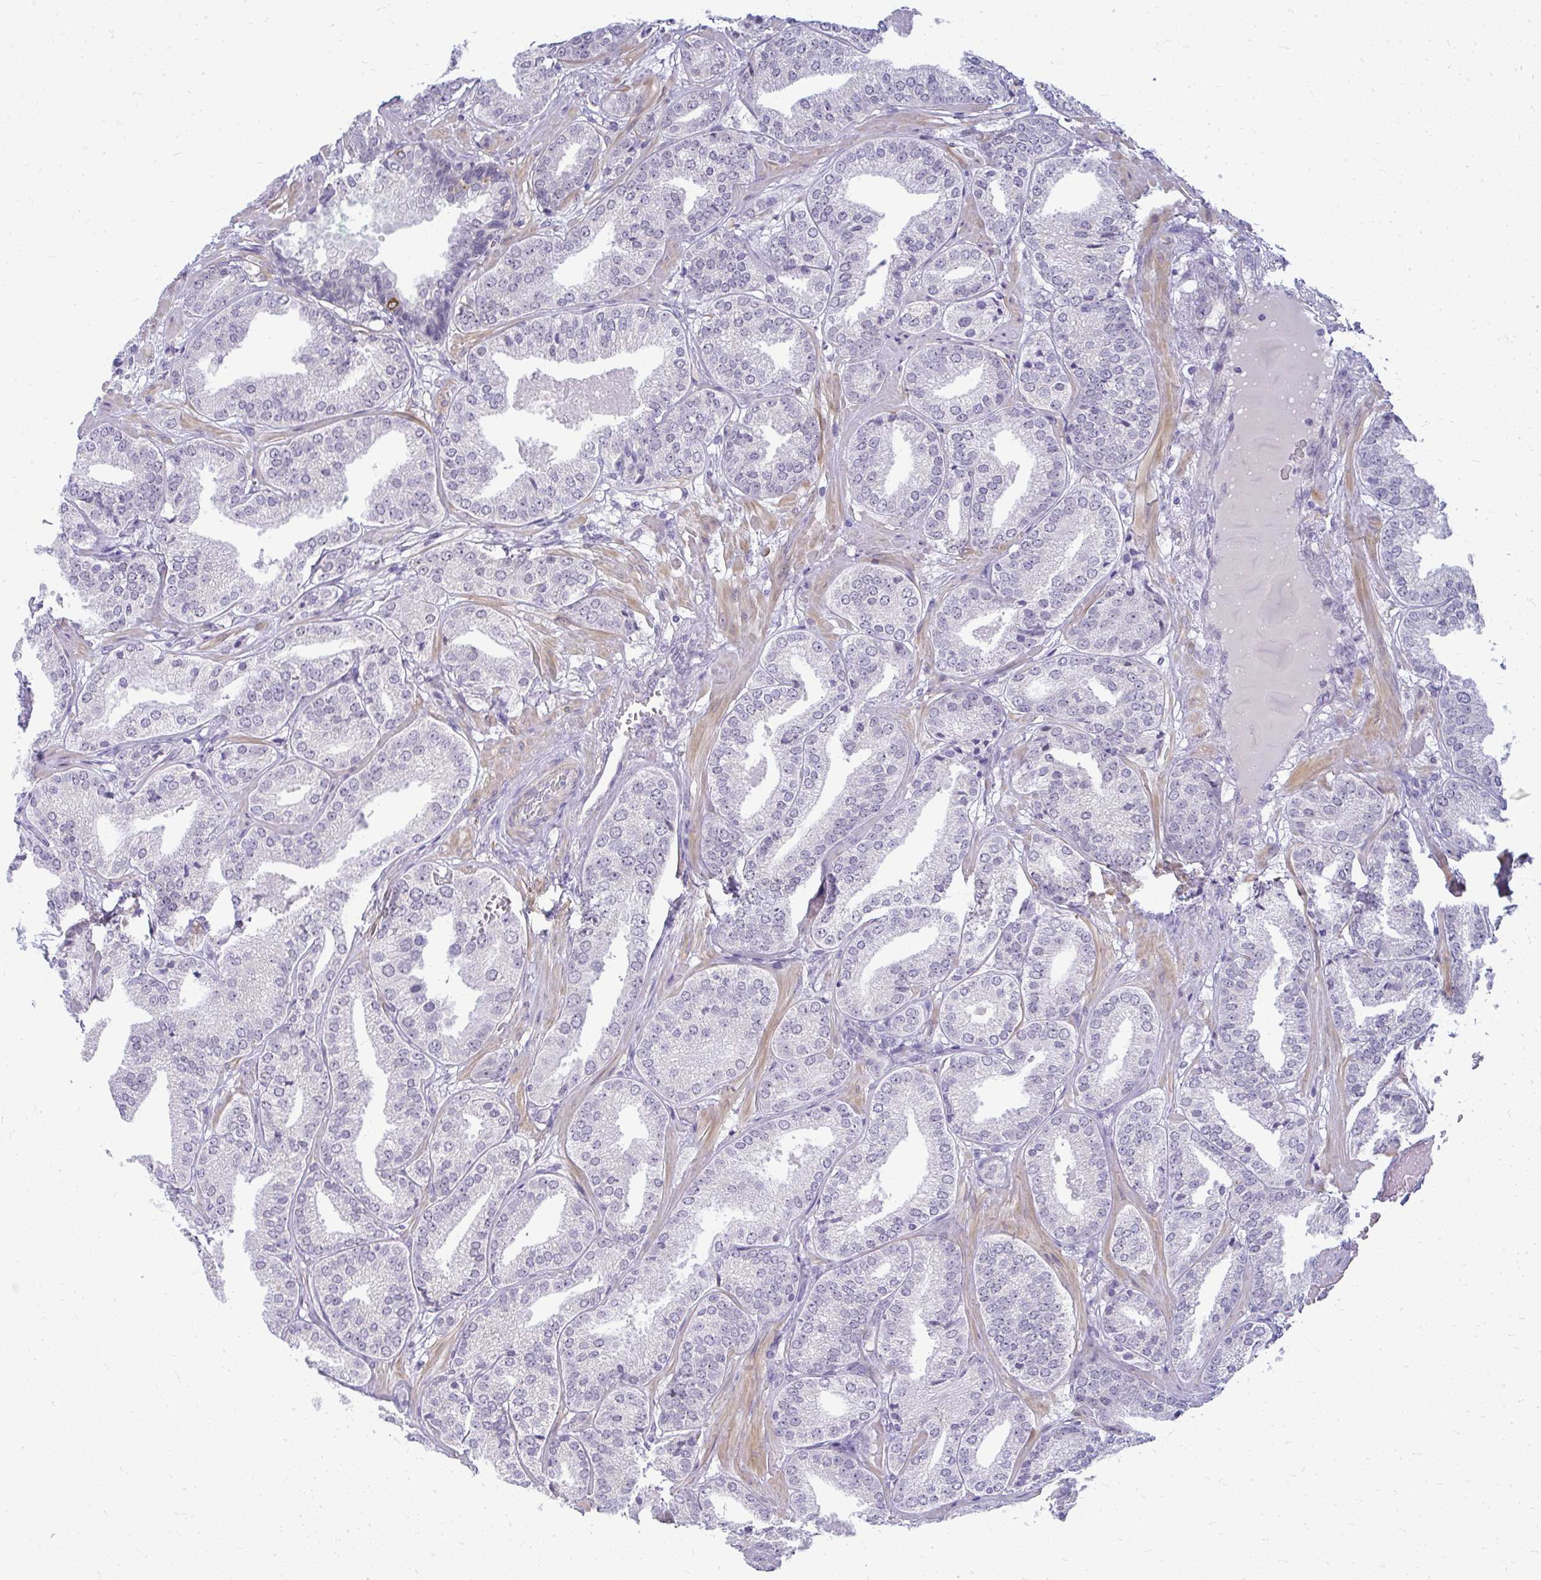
{"staining": {"intensity": "negative", "quantity": "none", "location": "none"}, "tissue": "prostate cancer", "cell_type": "Tumor cells", "image_type": "cancer", "snomed": [{"axis": "morphology", "description": "Adenocarcinoma, High grade"}, {"axis": "topography", "description": "Prostate"}], "caption": "This is an immunohistochemistry (IHC) histopathology image of prostate cancer. There is no positivity in tumor cells.", "gene": "TEX33", "patient": {"sex": "male", "age": 63}}